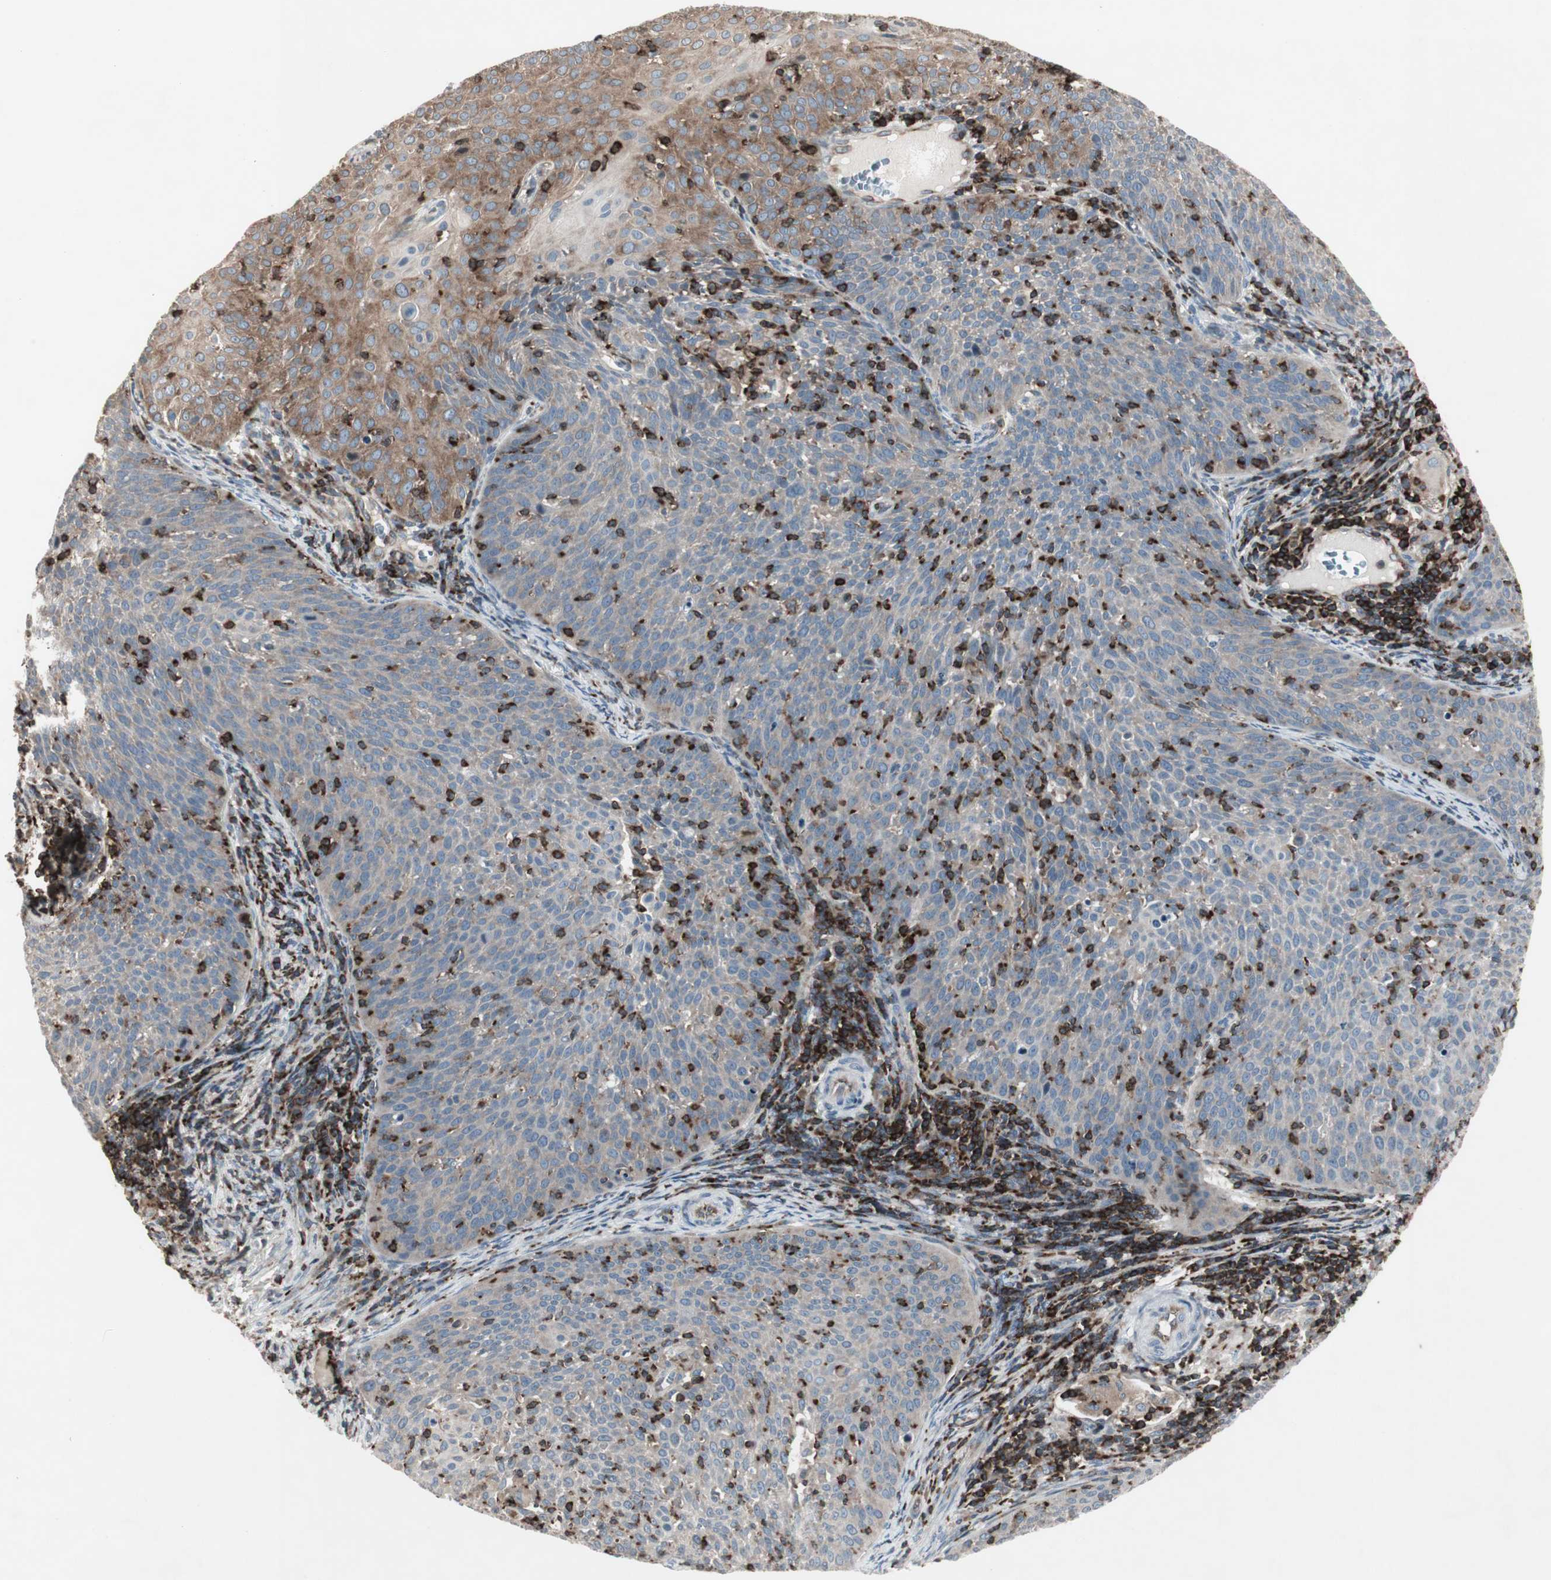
{"staining": {"intensity": "moderate", "quantity": "<25%", "location": "cytoplasmic/membranous"}, "tissue": "cervical cancer", "cell_type": "Tumor cells", "image_type": "cancer", "snomed": [{"axis": "morphology", "description": "Squamous cell carcinoma, NOS"}, {"axis": "topography", "description": "Cervix"}], "caption": "Immunohistochemistry (IHC) image of human cervical cancer (squamous cell carcinoma) stained for a protein (brown), which demonstrates low levels of moderate cytoplasmic/membranous positivity in about <25% of tumor cells.", "gene": "ARHGEF1", "patient": {"sex": "female", "age": 38}}